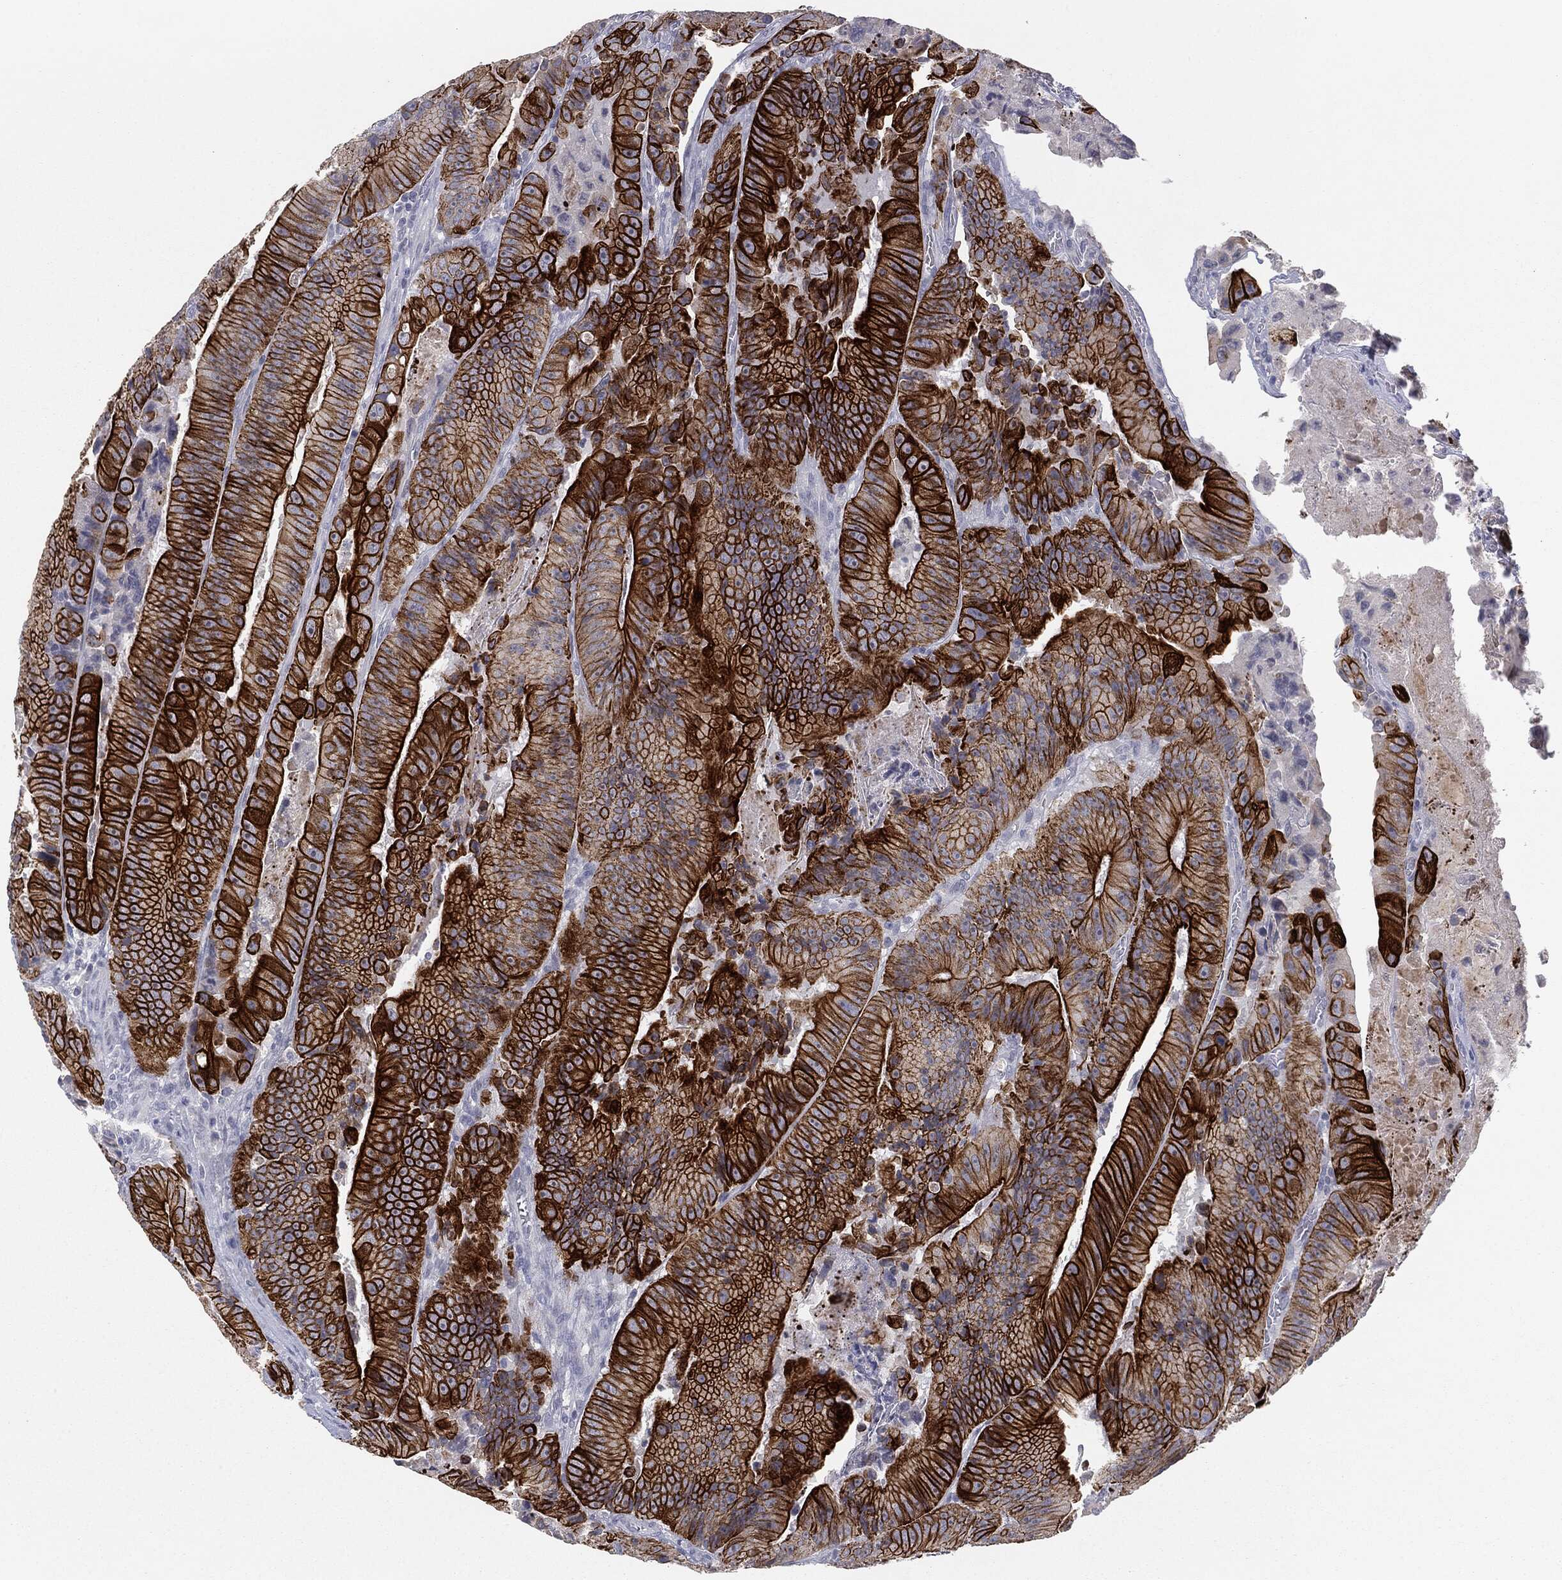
{"staining": {"intensity": "strong", "quantity": ">75%", "location": "cytoplasmic/membranous"}, "tissue": "colorectal cancer", "cell_type": "Tumor cells", "image_type": "cancer", "snomed": [{"axis": "morphology", "description": "Adenocarcinoma, NOS"}, {"axis": "topography", "description": "Colon"}], "caption": "High-magnification brightfield microscopy of colorectal cancer stained with DAB (brown) and counterstained with hematoxylin (blue). tumor cells exhibit strong cytoplasmic/membranous staining is appreciated in approximately>75% of cells.", "gene": "MUC1", "patient": {"sex": "female", "age": 86}}